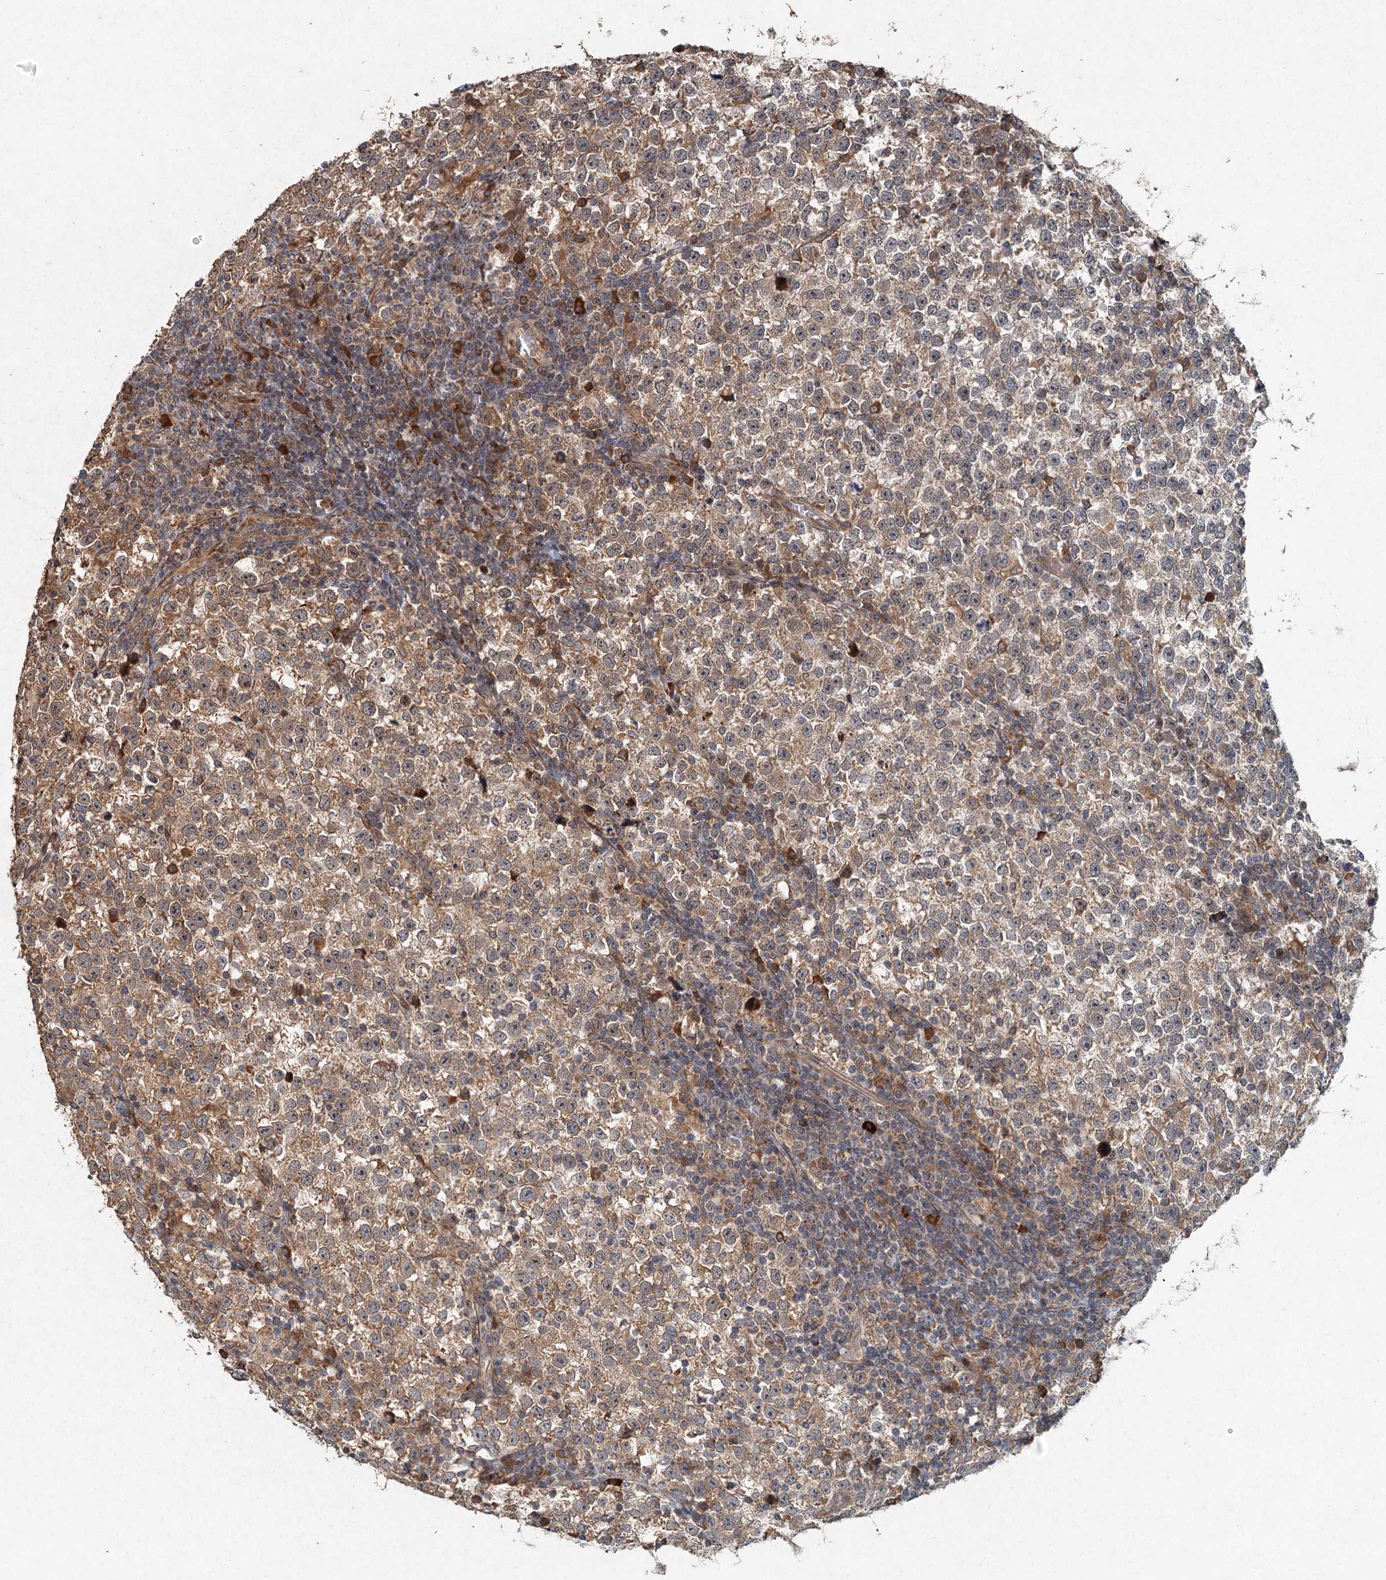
{"staining": {"intensity": "moderate", "quantity": ">75%", "location": "cytoplasmic/membranous"}, "tissue": "testis cancer", "cell_type": "Tumor cells", "image_type": "cancer", "snomed": [{"axis": "morphology", "description": "Normal tissue, NOS"}, {"axis": "morphology", "description": "Seminoma, NOS"}, {"axis": "topography", "description": "Testis"}], "caption": "Human seminoma (testis) stained with a brown dye shows moderate cytoplasmic/membranous positive expression in approximately >75% of tumor cells.", "gene": "SRPX2", "patient": {"sex": "male", "age": 43}}